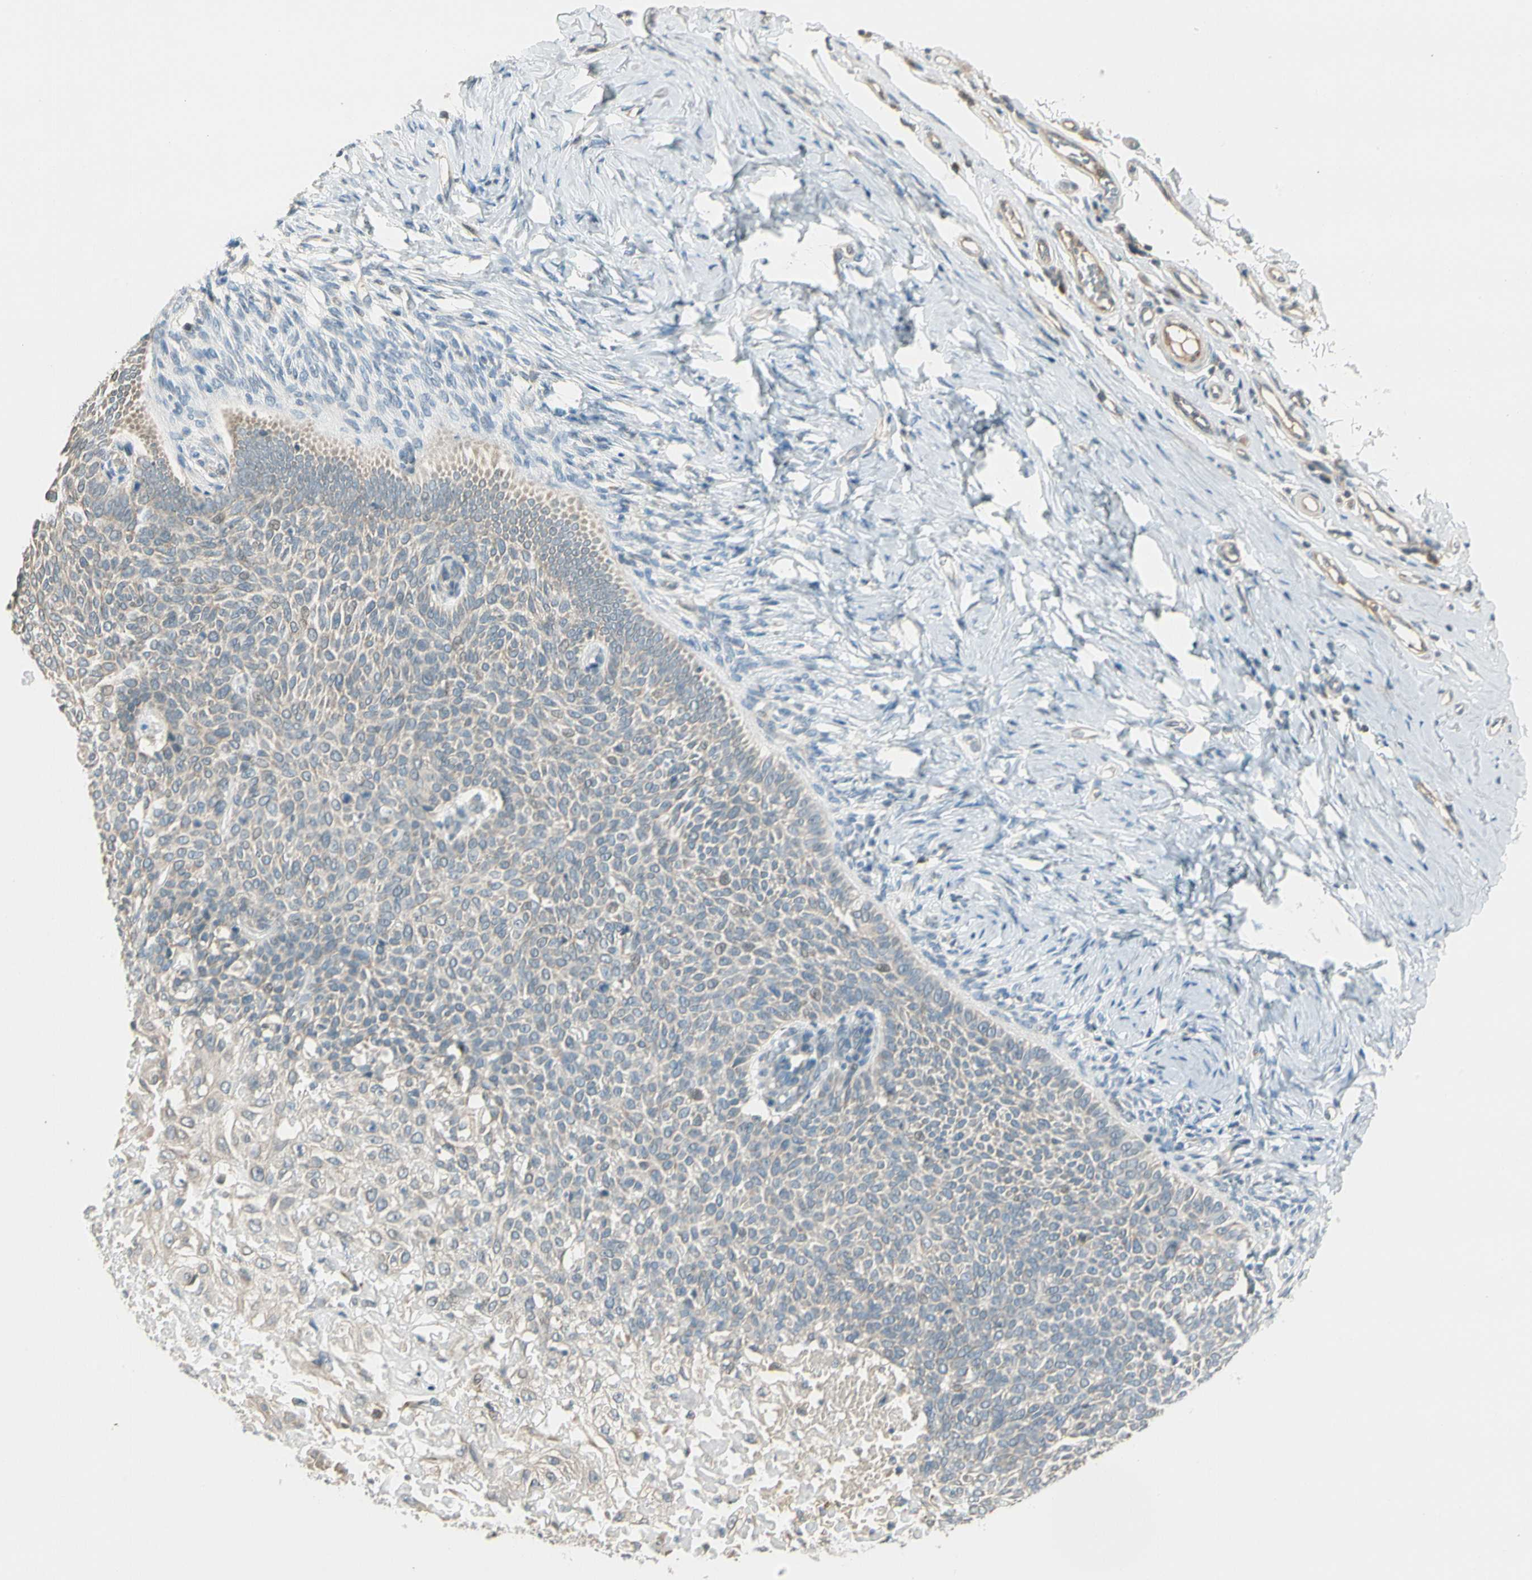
{"staining": {"intensity": "weak", "quantity": "<25%", "location": "cytoplasmic/membranous"}, "tissue": "skin cancer", "cell_type": "Tumor cells", "image_type": "cancer", "snomed": [{"axis": "morphology", "description": "Normal tissue, NOS"}, {"axis": "morphology", "description": "Basal cell carcinoma"}, {"axis": "topography", "description": "Skin"}], "caption": "Immunohistochemistry (IHC) image of human skin cancer stained for a protein (brown), which reveals no staining in tumor cells. (DAB IHC with hematoxylin counter stain).", "gene": "PCDHB15", "patient": {"sex": "male", "age": 87}}